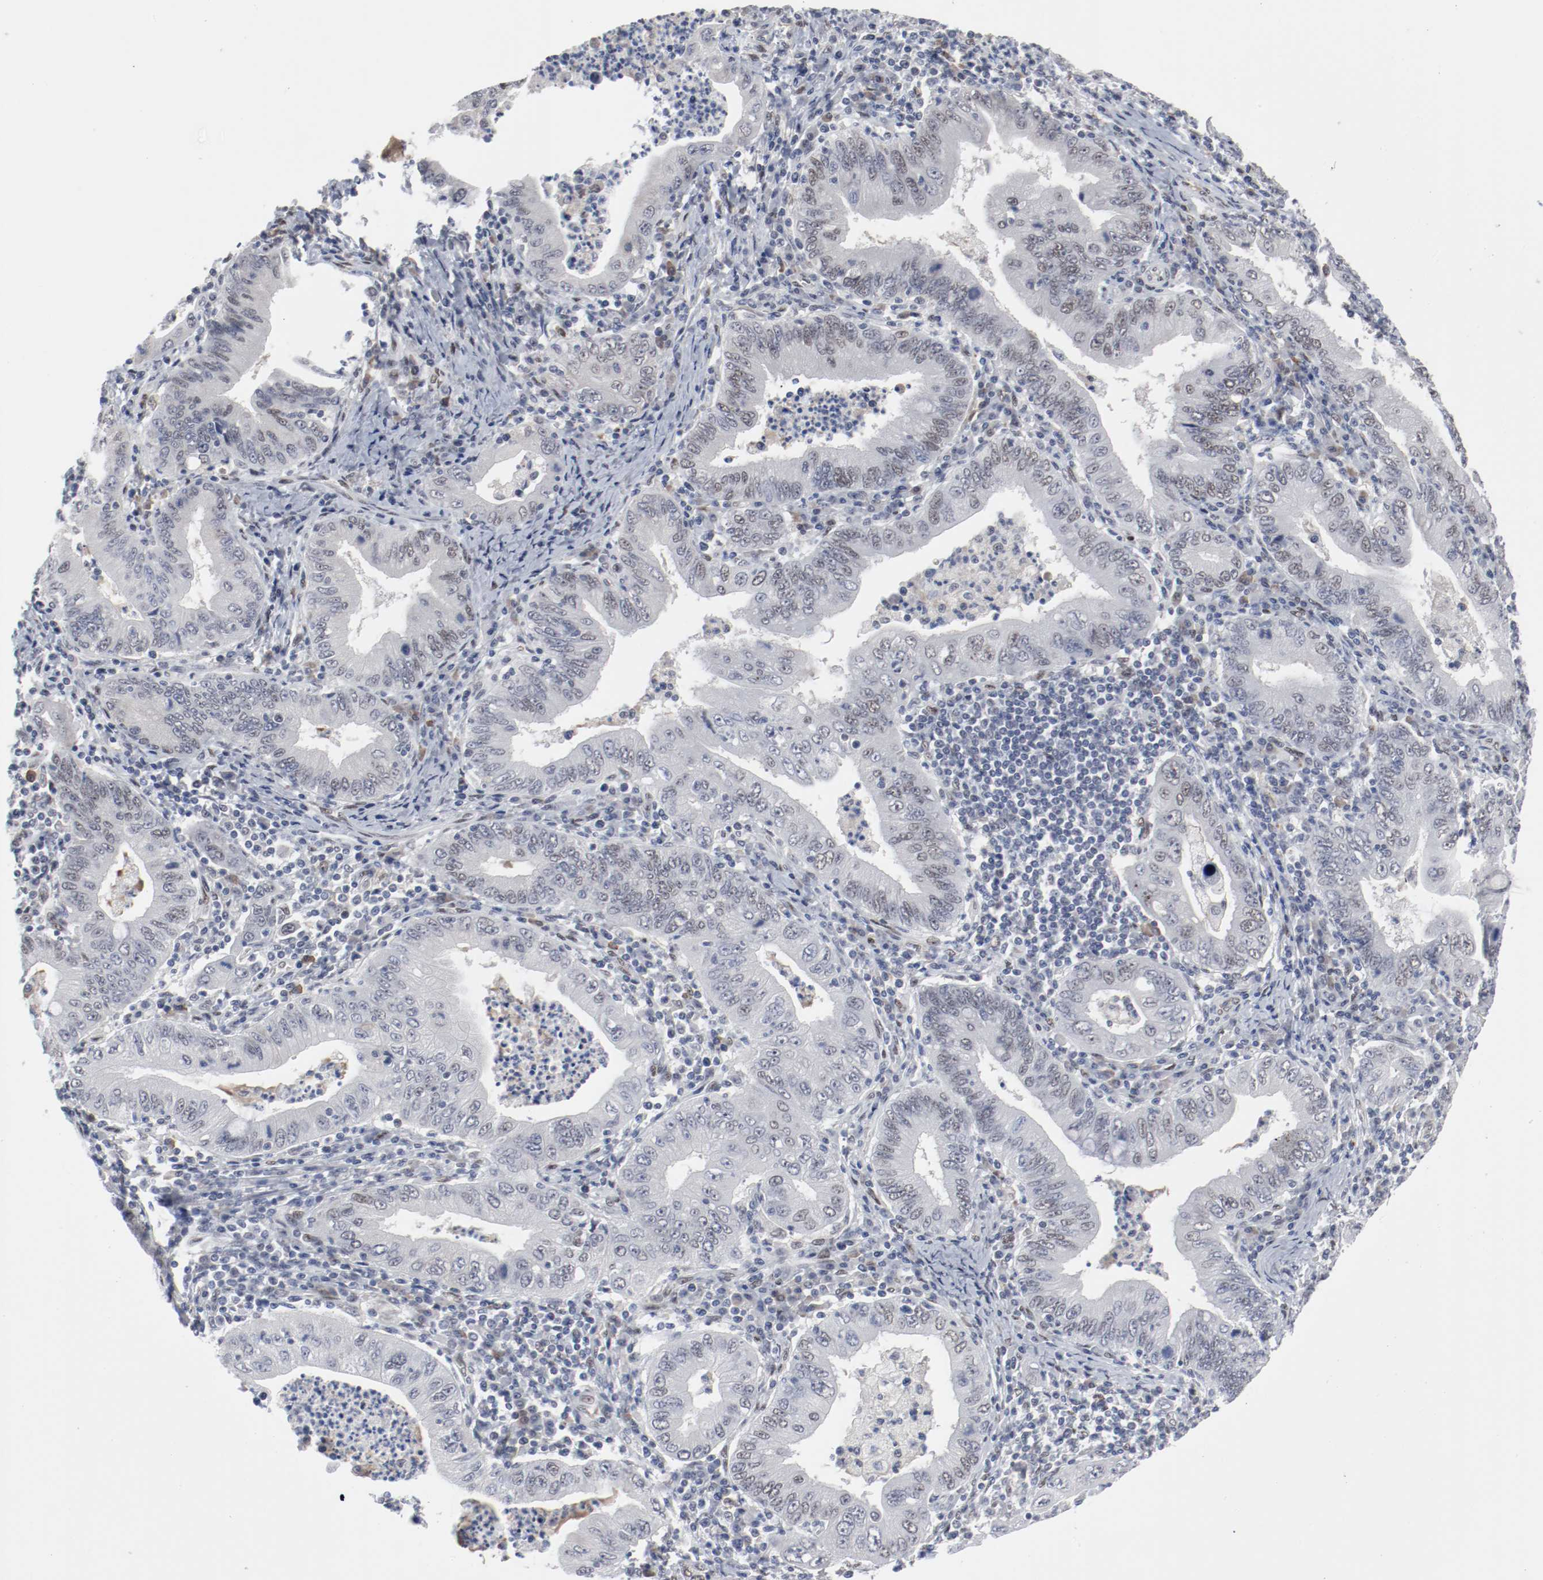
{"staining": {"intensity": "negative", "quantity": "none", "location": "none"}, "tissue": "stomach cancer", "cell_type": "Tumor cells", "image_type": "cancer", "snomed": [{"axis": "morphology", "description": "Normal tissue, NOS"}, {"axis": "morphology", "description": "Adenocarcinoma, NOS"}, {"axis": "topography", "description": "Esophagus"}, {"axis": "topography", "description": "Stomach, upper"}, {"axis": "topography", "description": "Peripheral nerve tissue"}], "caption": "Histopathology image shows no protein expression in tumor cells of stomach cancer (adenocarcinoma) tissue. The staining is performed using DAB brown chromogen with nuclei counter-stained in using hematoxylin.", "gene": "ATF7", "patient": {"sex": "male", "age": 62}}